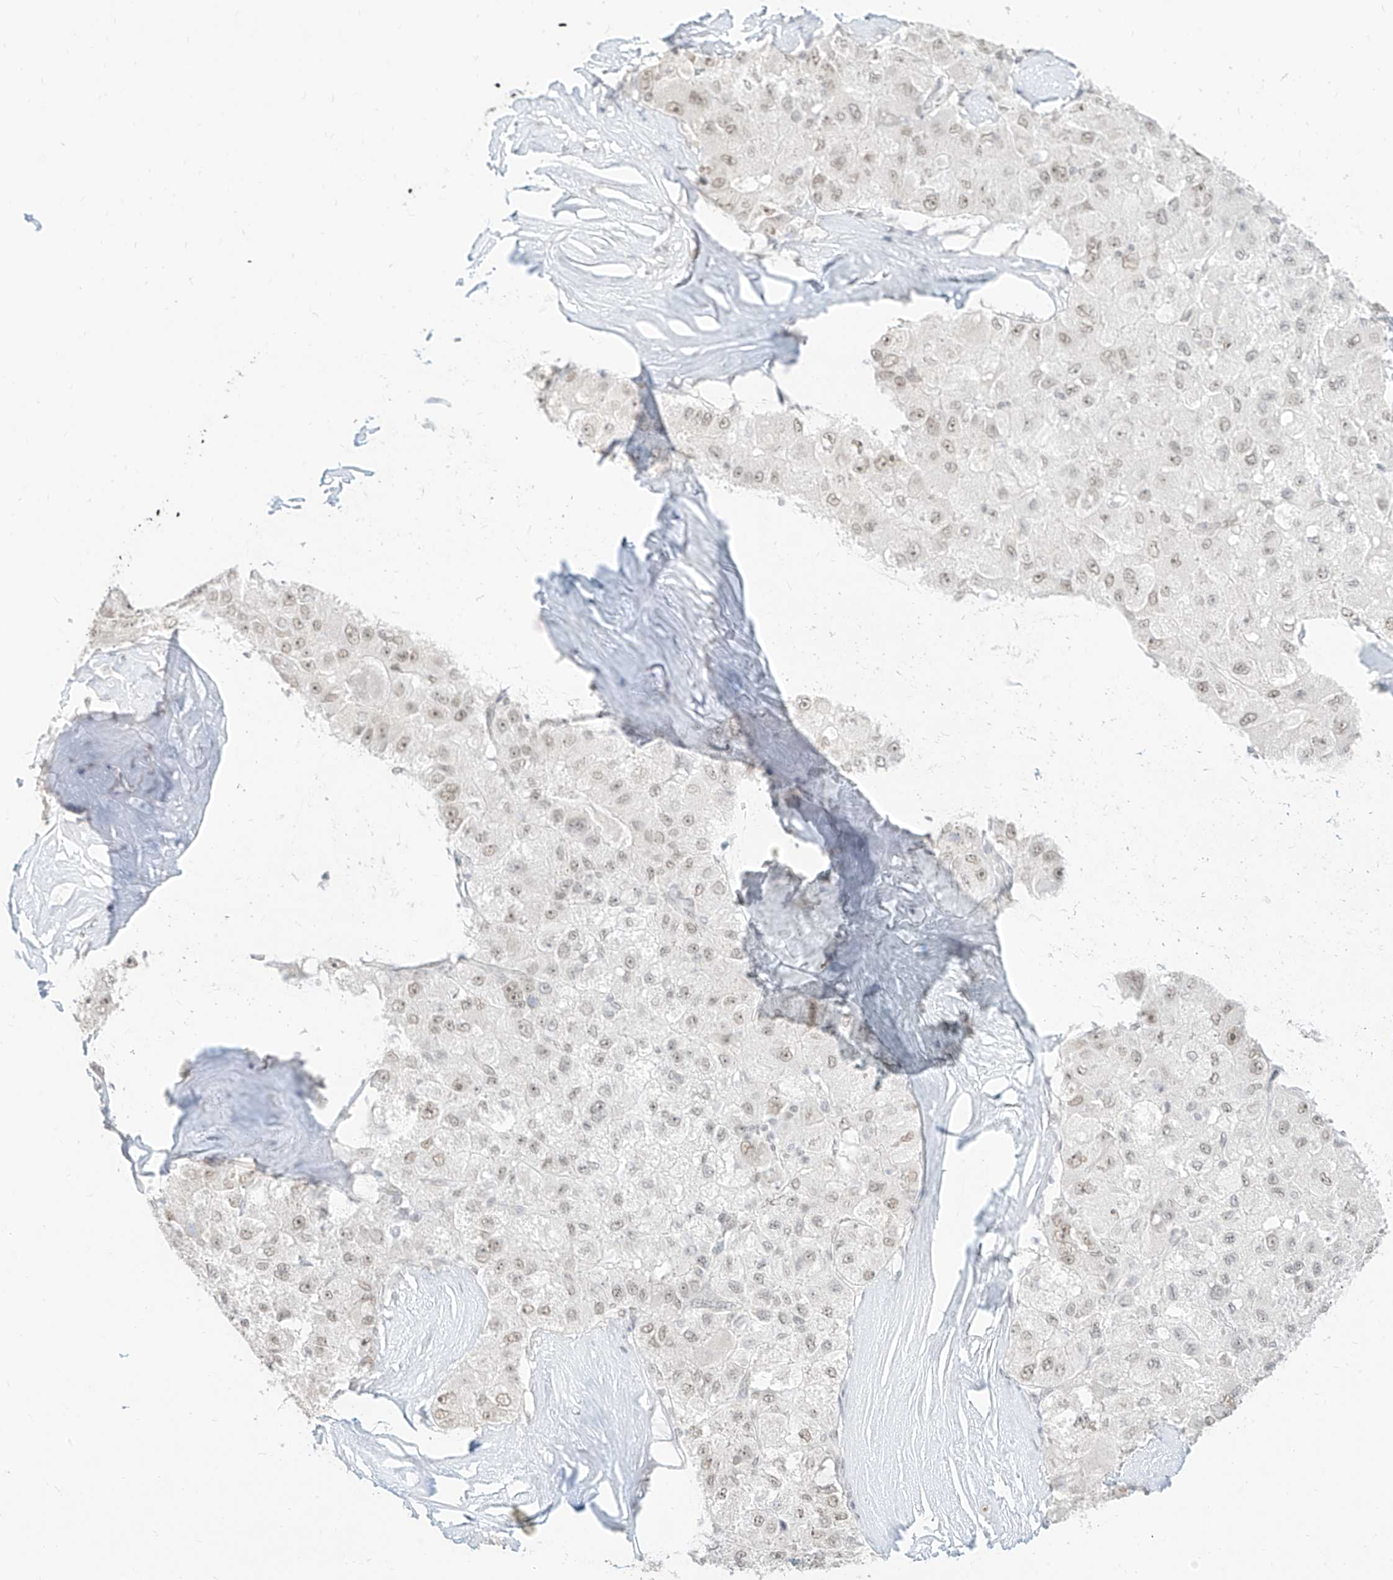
{"staining": {"intensity": "weak", "quantity": "25%-75%", "location": "nuclear"}, "tissue": "liver cancer", "cell_type": "Tumor cells", "image_type": "cancer", "snomed": [{"axis": "morphology", "description": "Carcinoma, Hepatocellular, NOS"}, {"axis": "topography", "description": "Liver"}], "caption": "Protein expression by immunohistochemistry displays weak nuclear staining in approximately 25%-75% of tumor cells in liver hepatocellular carcinoma.", "gene": "SUPT5H", "patient": {"sex": "male", "age": 80}}